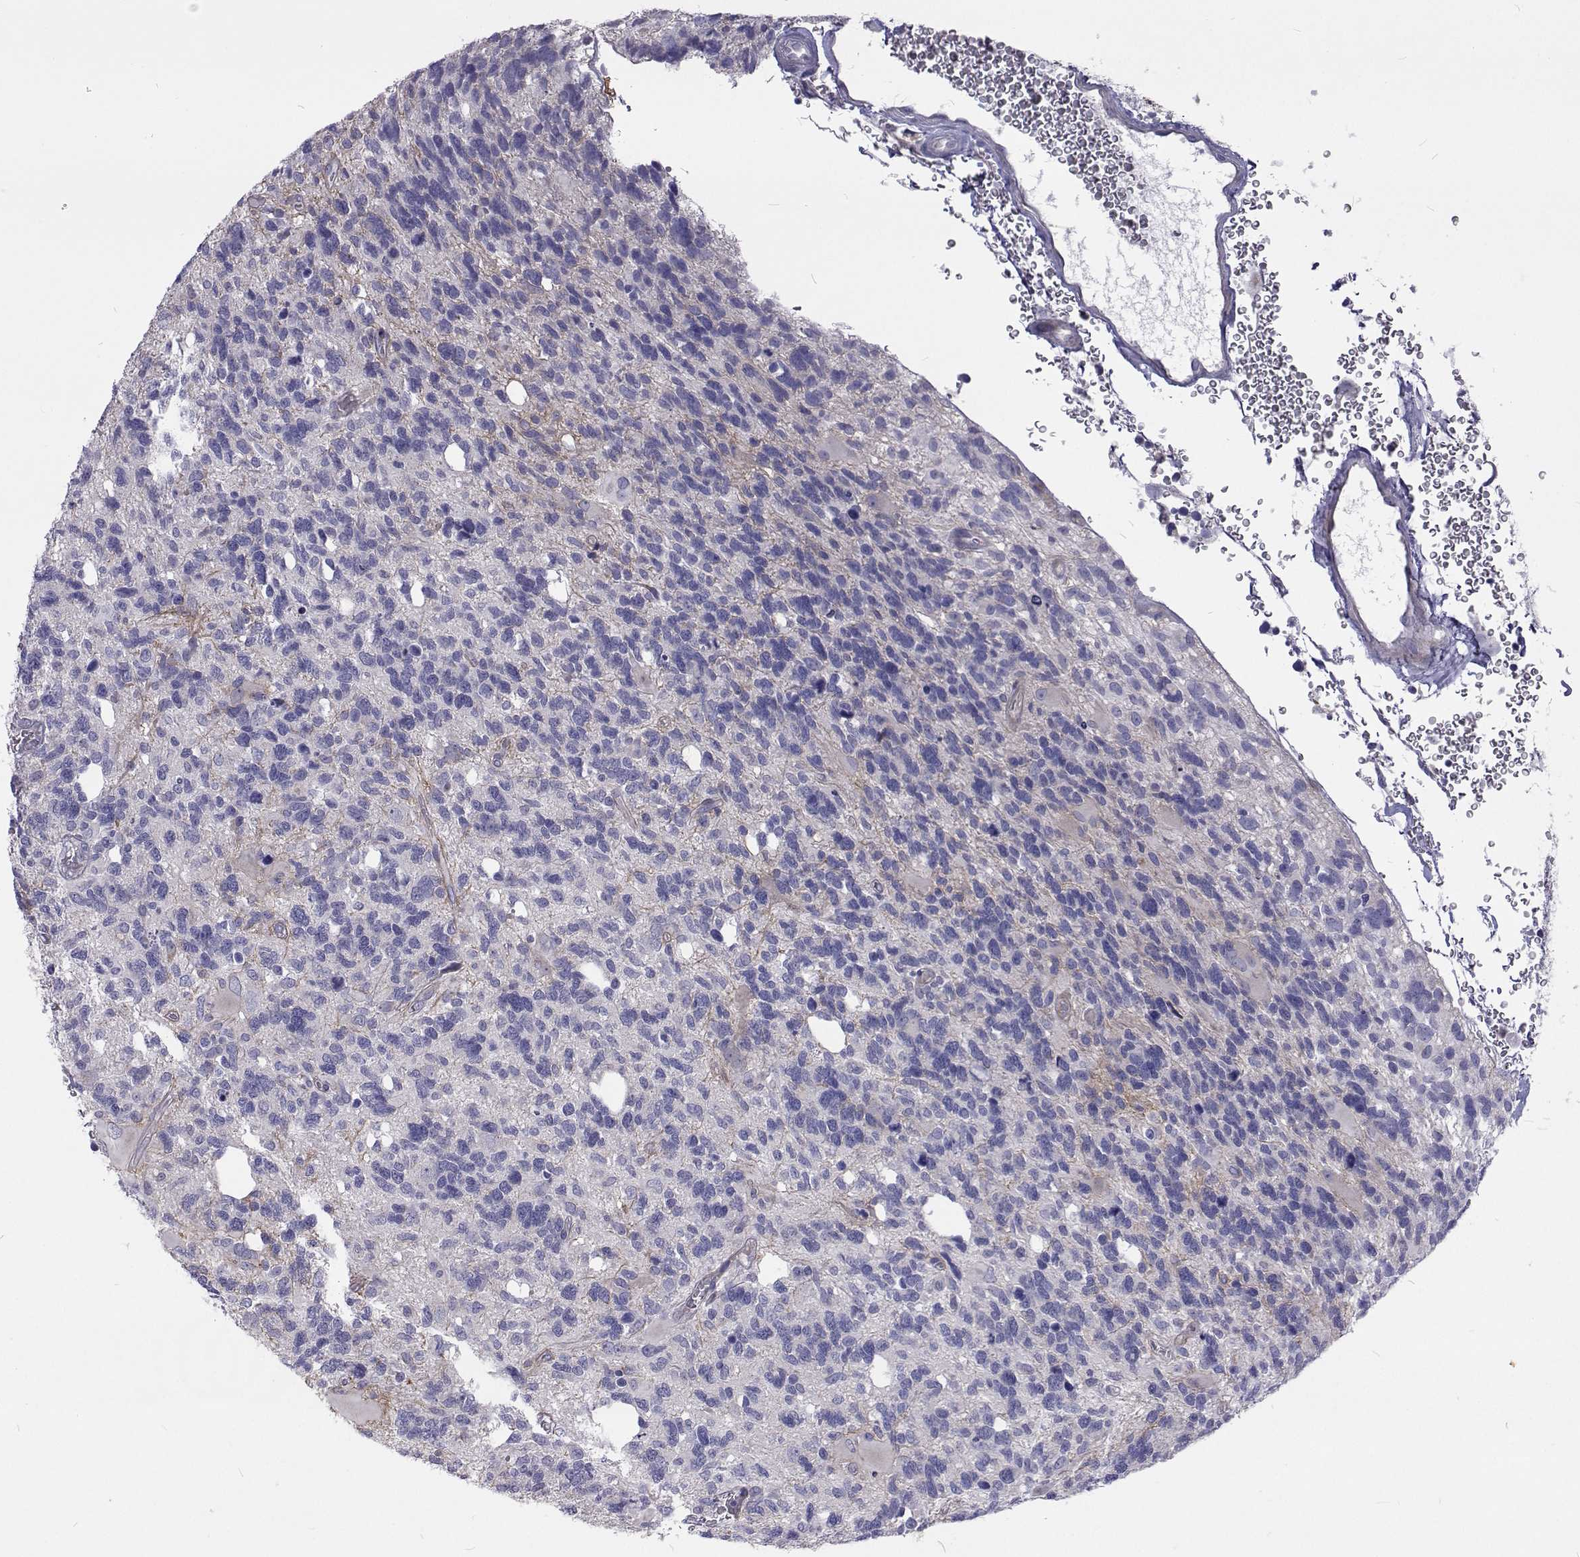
{"staining": {"intensity": "negative", "quantity": "none", "location": "none"}, "tissue": "glioma", "cell_type": "Tumor cells", "image_type": "cancer", "snomed": [{"axis": "morphology", "description": "Glioma, malignant, High grade"}, {"axis": "topography", "description": "Brain"}], "caption": "Immunohistochemistry micrograph of high-grade glioma (malignant) stained for a protein (brown), which exhibits no expression in tumor cells.", "gene": "NPR3", "patient": {"sex": "male", "age": 49}}